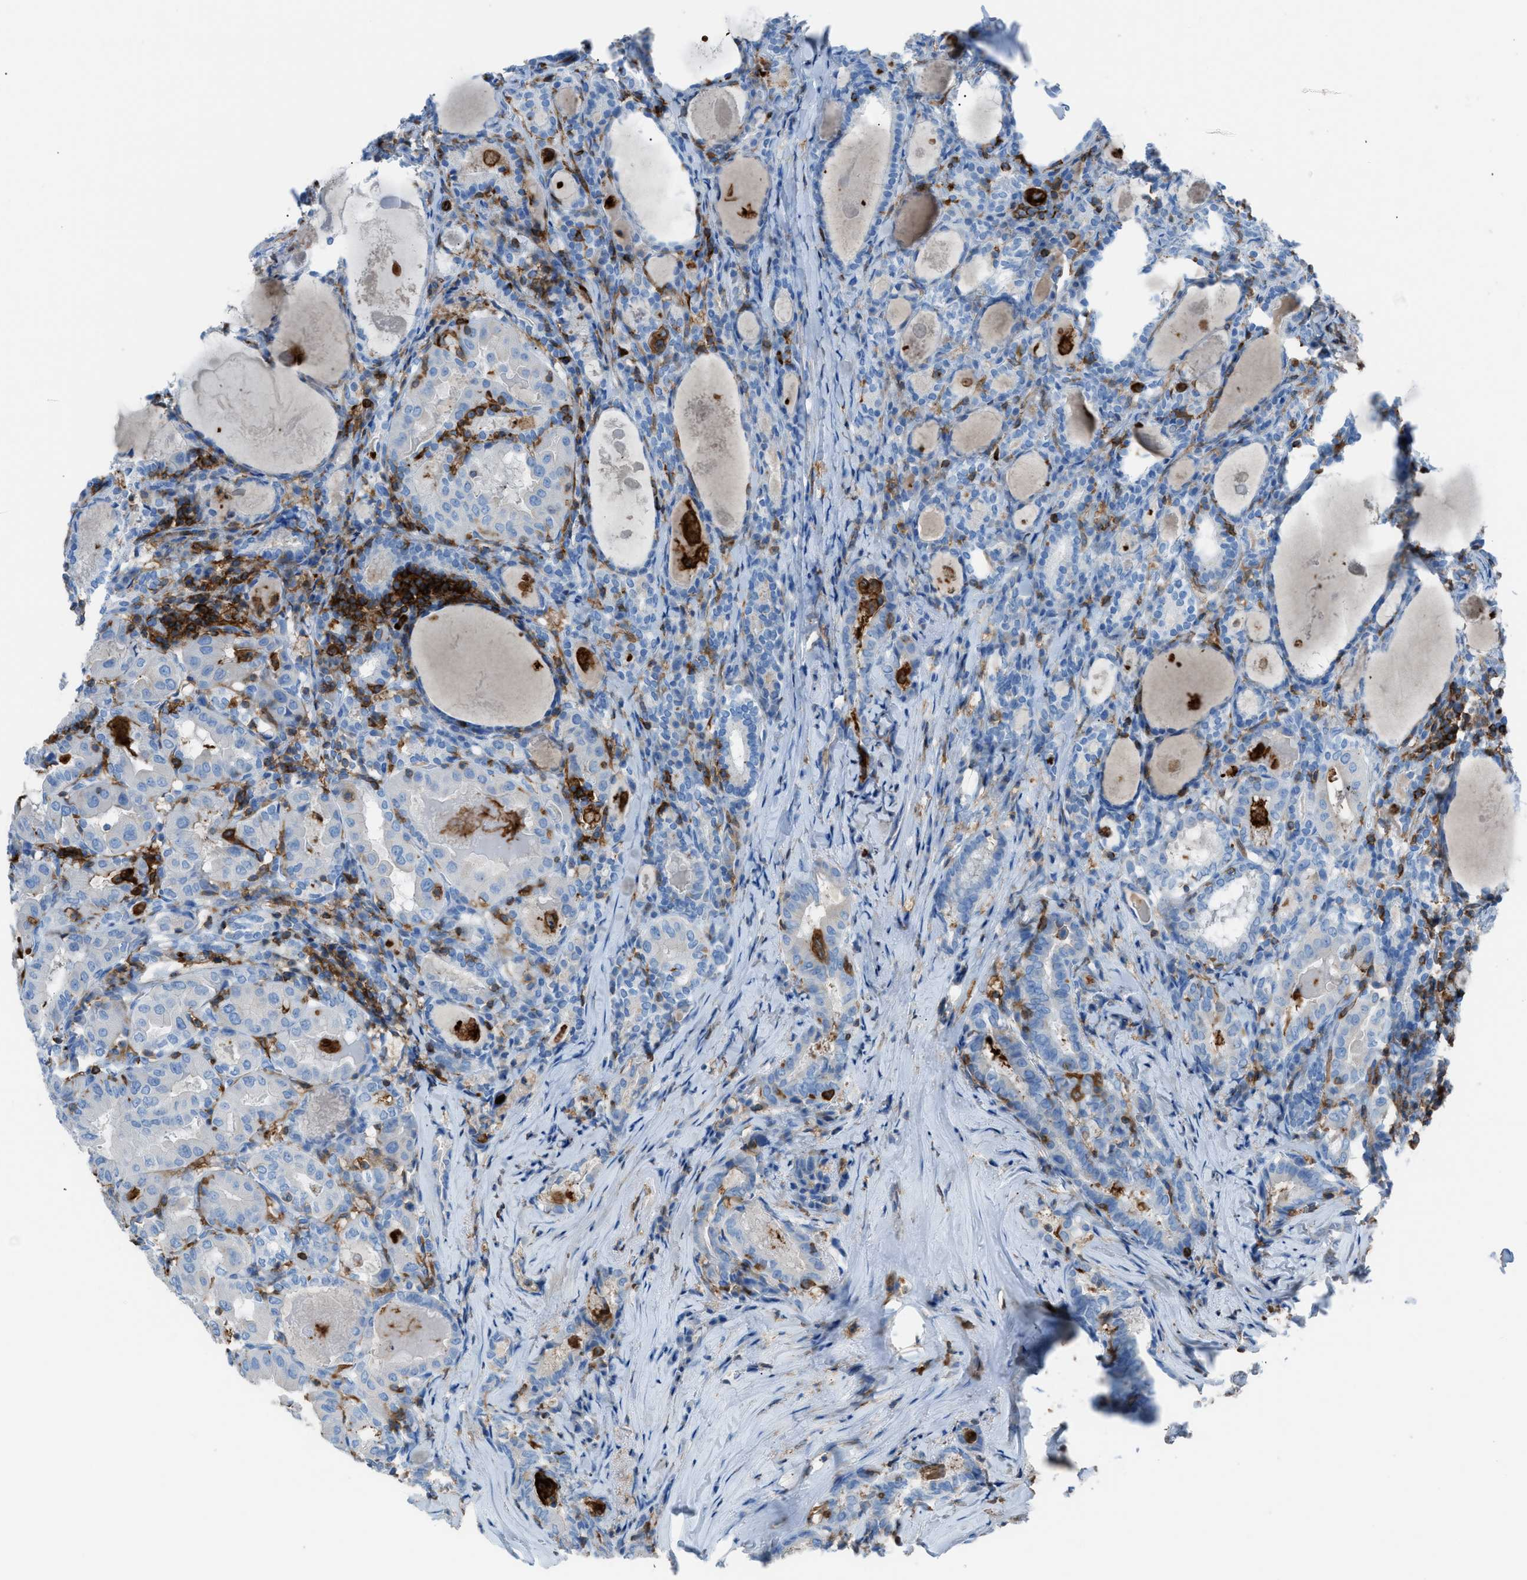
{"staining": {"intensity": "negative", "quantity": "none", "location": "none"}, "tissue": "thyroid cancer", "cell_type": "Tumor cells", "image_type": "cancer", "snomed": [{"axis": "morphology", "description": "Papillary adenocarcinoma, NOS"}, {"axis": "topography", "description": "Thyroid gland"}], "caption": "This image is of thyroid papillary adenocarcinoma stained with IHC to label a protein in brown with the nuclei are counter-stained blue. There is no positivity in tumor cells.", "gene": "ITGB2", "patient": {"sex": "female", "age": 42}}